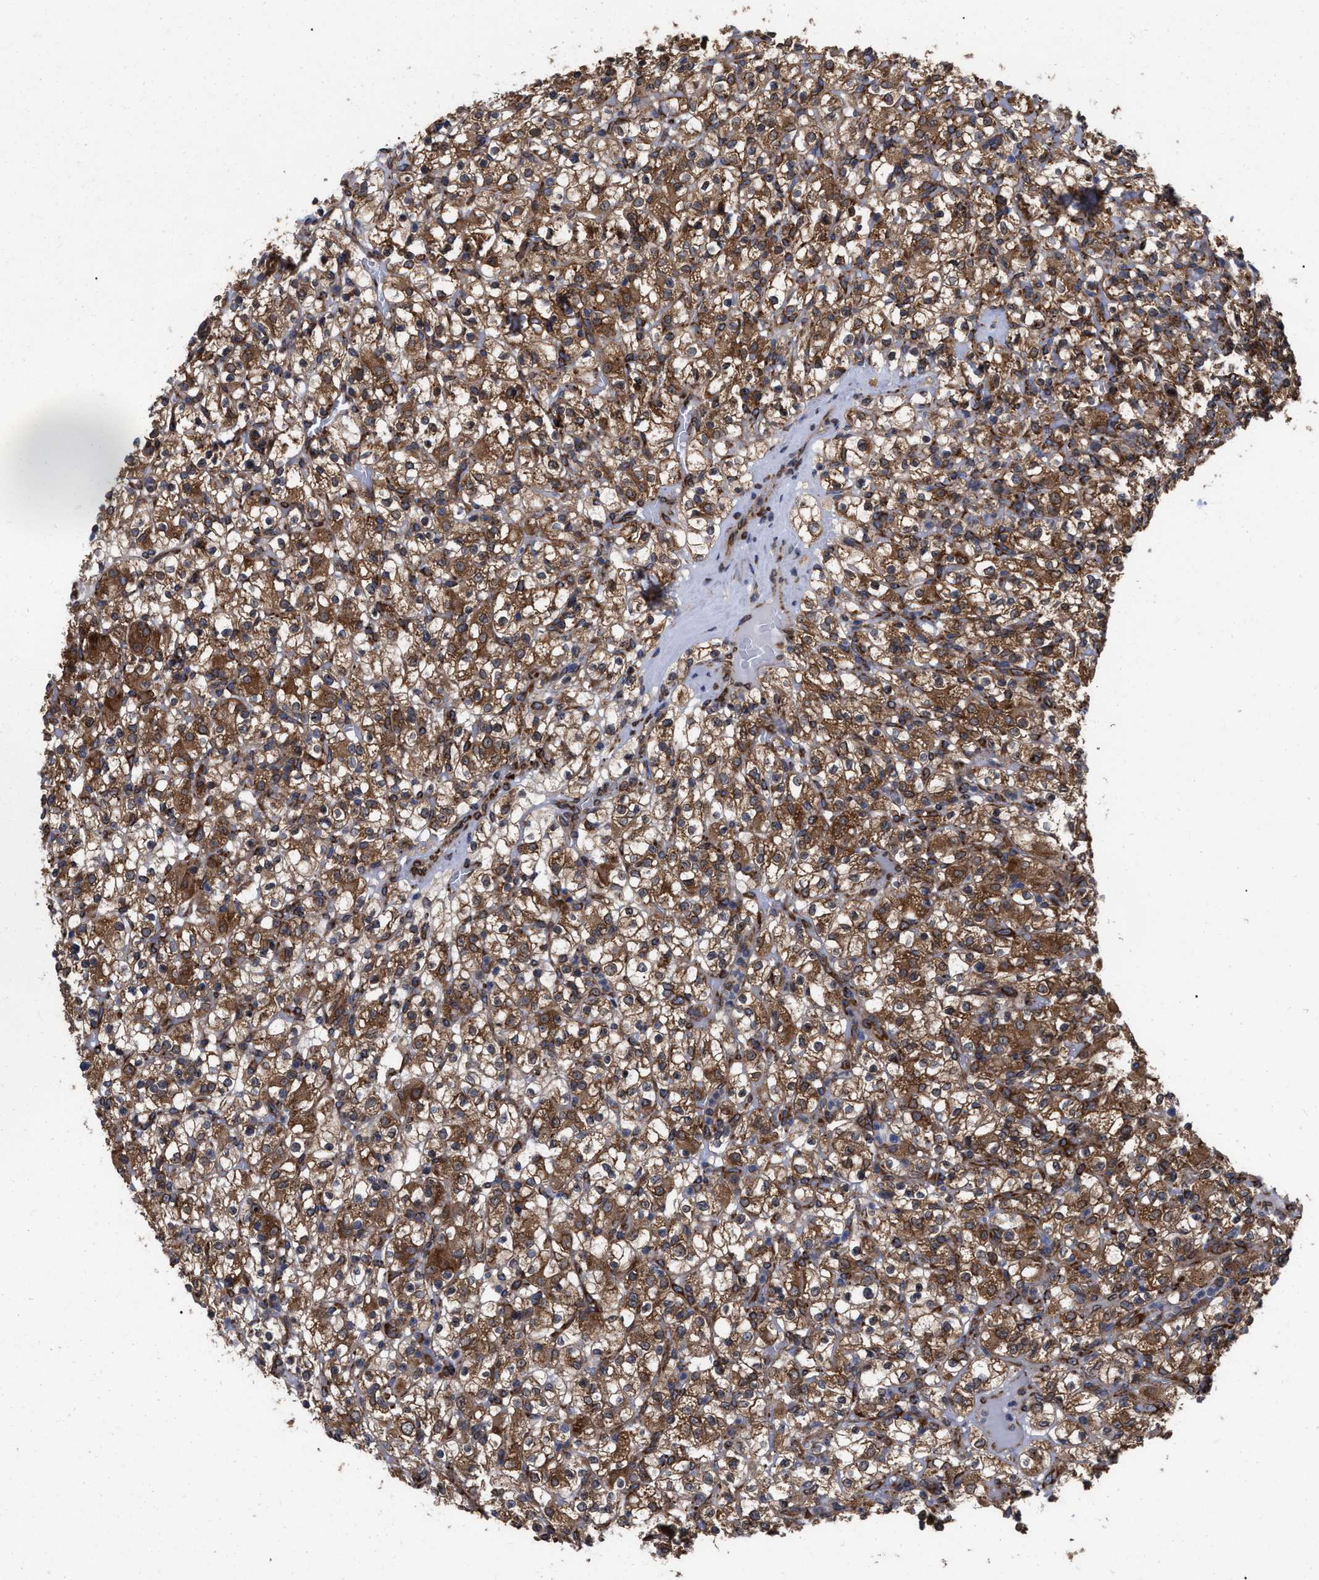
{"staining": {"intensity": "strong", "quantity": ">75%", "location": "cytoplasmic/membranous"}, "tissue": "renal cancer", "cell_type": "Tumor cells", "image_type": "cancer", "snomed": [{"axis": "morphology", "description": "Normal tissue, NOS"}, {"axis": "morphology", "description": "Adenocarcinoma, NOS"}, {"axis": "topography", "description": "Kidney"}], "caption": "A photomicrograph showing strong cytoplasmic/membranous expression in approximately >75% of tumor cells in renal adenocarcinoma, as visualized by brown immunohistochemical staining.", "gene": "FAM120A", "patient": {"sex": "female", "age": 72}}